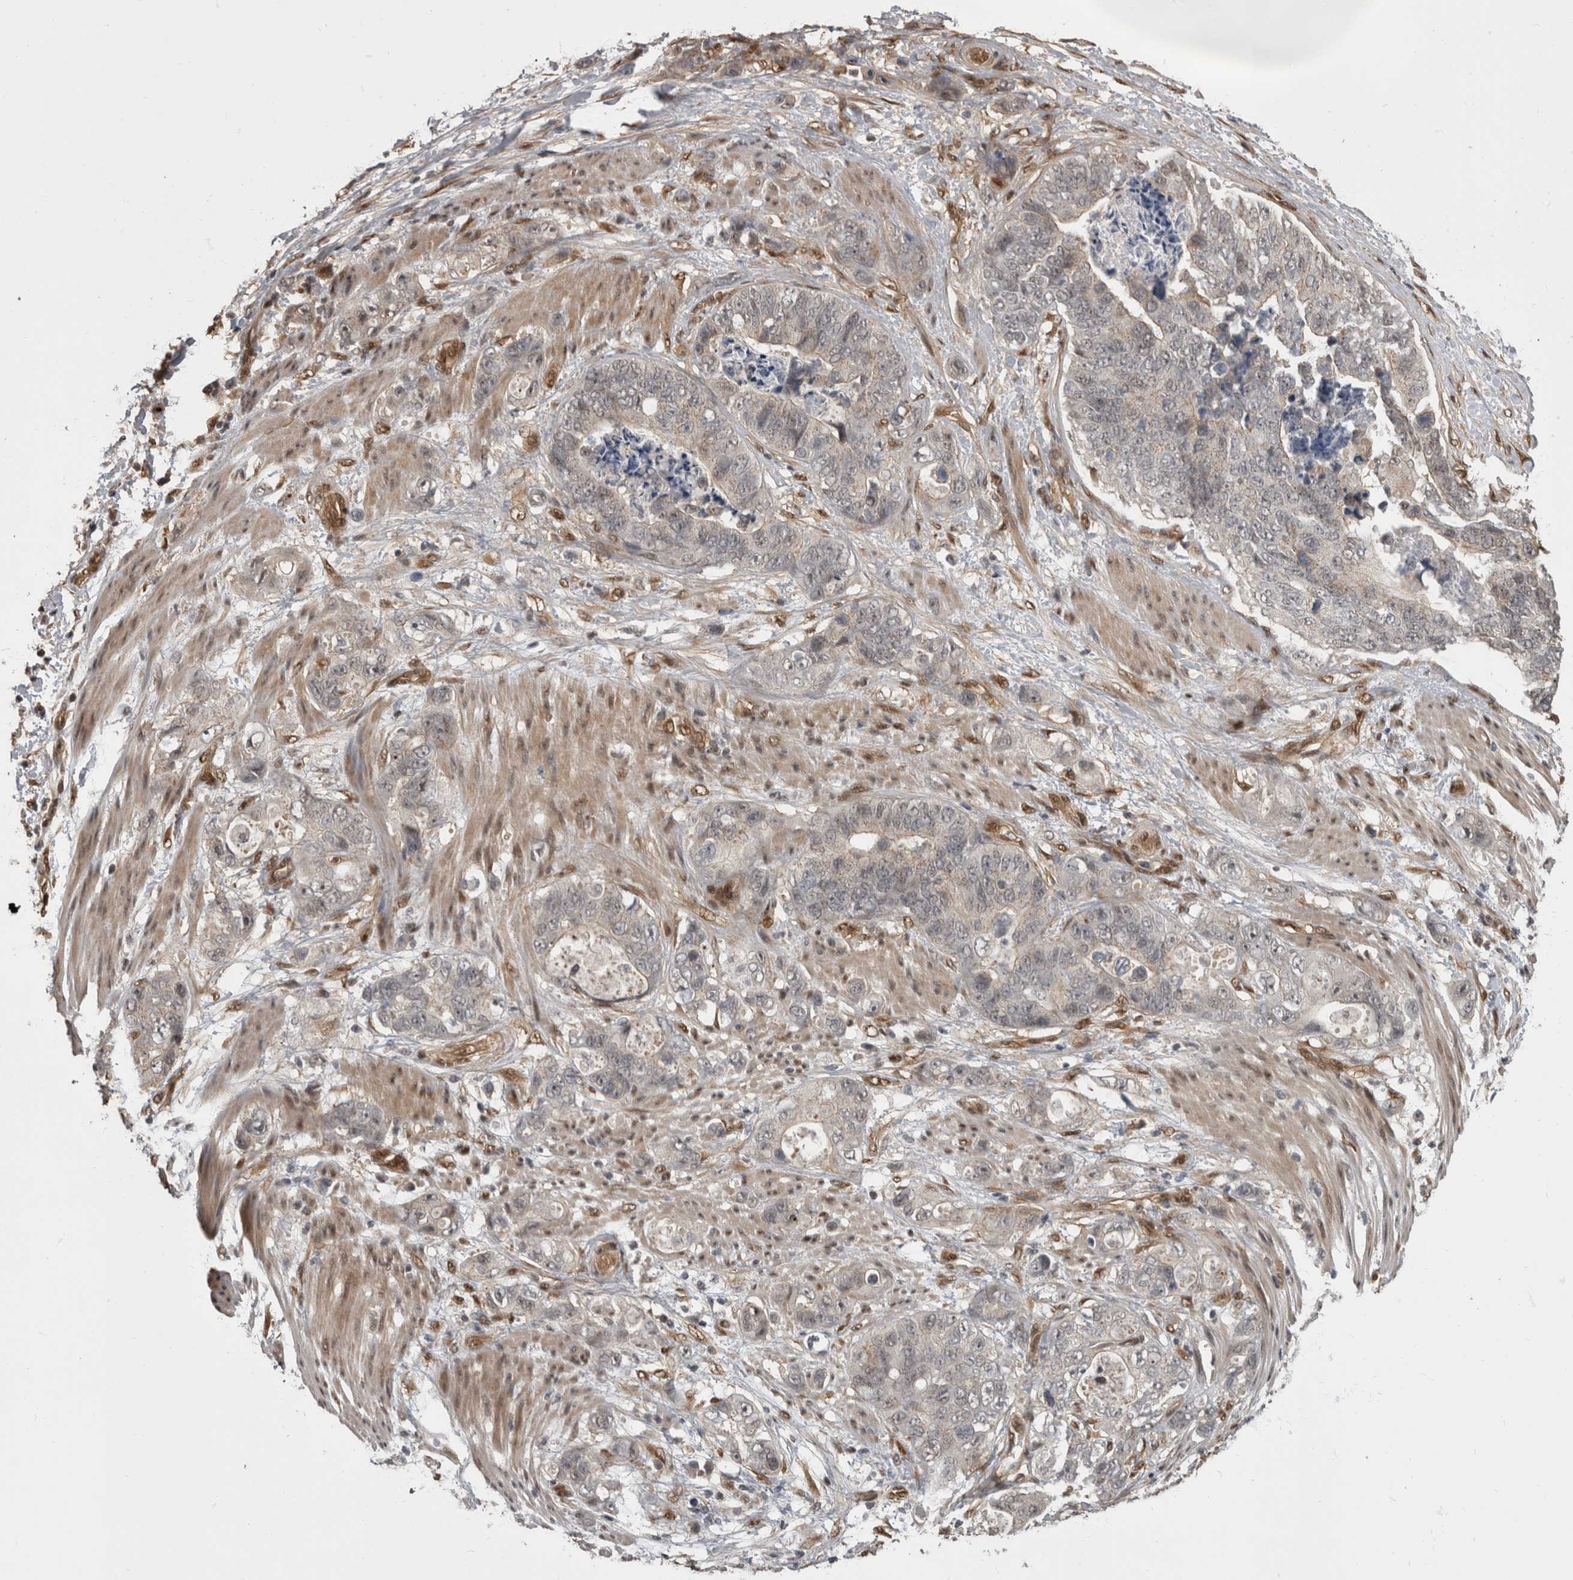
{"staining": {"intensity": "negative", "quantity": "none", "location": "none"}, "tissue": "stomach cancer", "cell_type": "Tumor cells", "image_type": "cancer", "snomed": [{"axis": "morphology", "description": "Normal tissue, NOS"}, {"axis": "morphology", "description": "Adenocarcinoma, NOS"}, {"axis": "topography", "description": "Stomach"}], "caption": "Adenocarcinoma (stomach) was stained to show a protein in brown. There is no significant expression in tumor cells. (DAB IHC with hematoxylin counter stain).", "gene": "AKT3", "patient": {"sex": "female", "age": 89}}